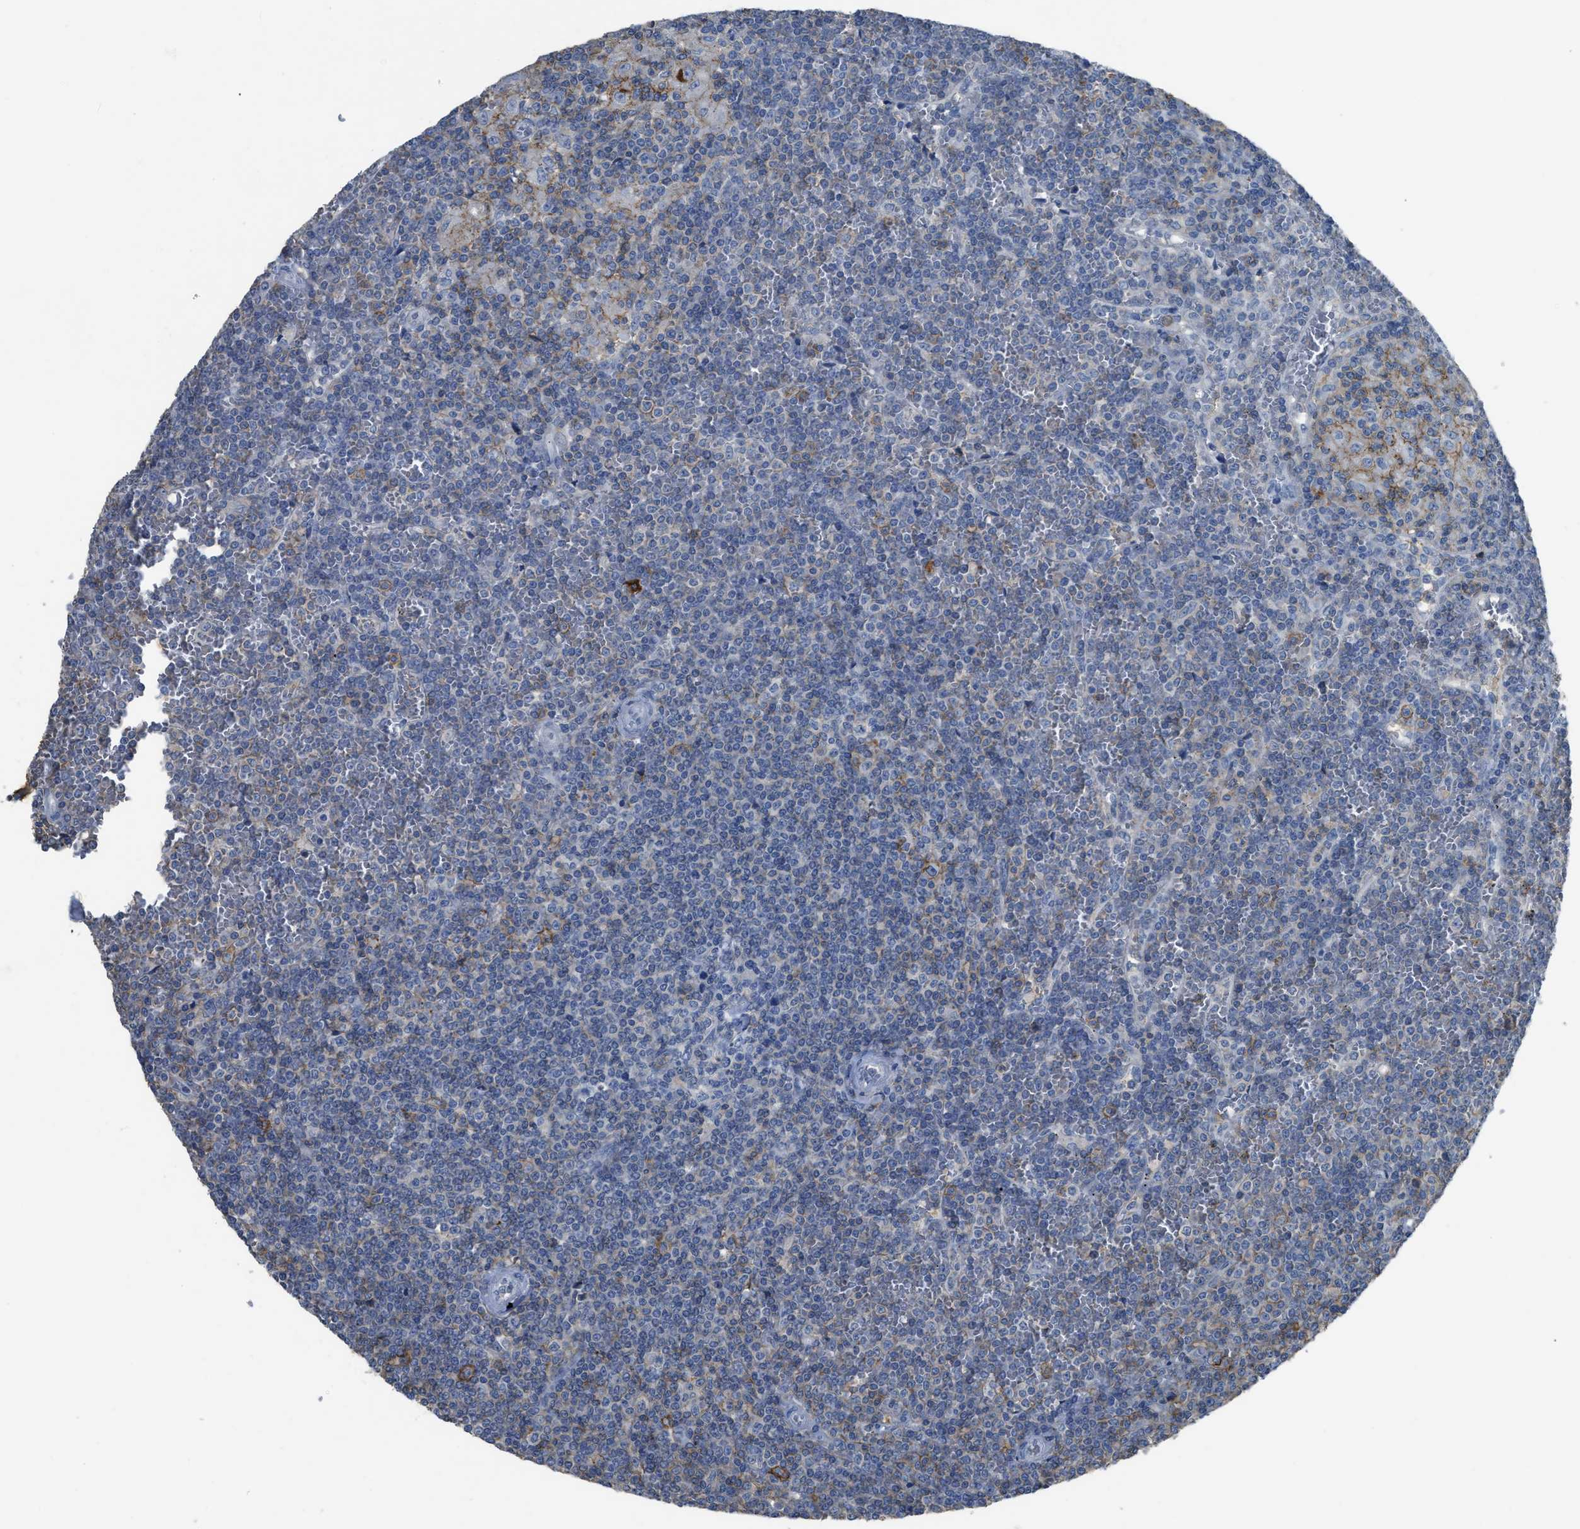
{"staining": {"intensity": "negative", "quantity": "none", "location": "none"}, "tissue": "lymphoma", "cell_type": "Tumor cells", "image_type": "cancer", "snomed": [{"axis": "morphology", "description": "Malignant lymphoma, non-Hodgkin's type, Low grade"}, {"axis": "topography", "description": "Spleen"}], "caption": "Malignant lymphoma, non-Hodgkin's type (low-grade) was stained to show a protein in brown. There is no significant staining in tumor cells.", "gene": "OR51E1", "patient": {"sex": "female", "age": 19}}